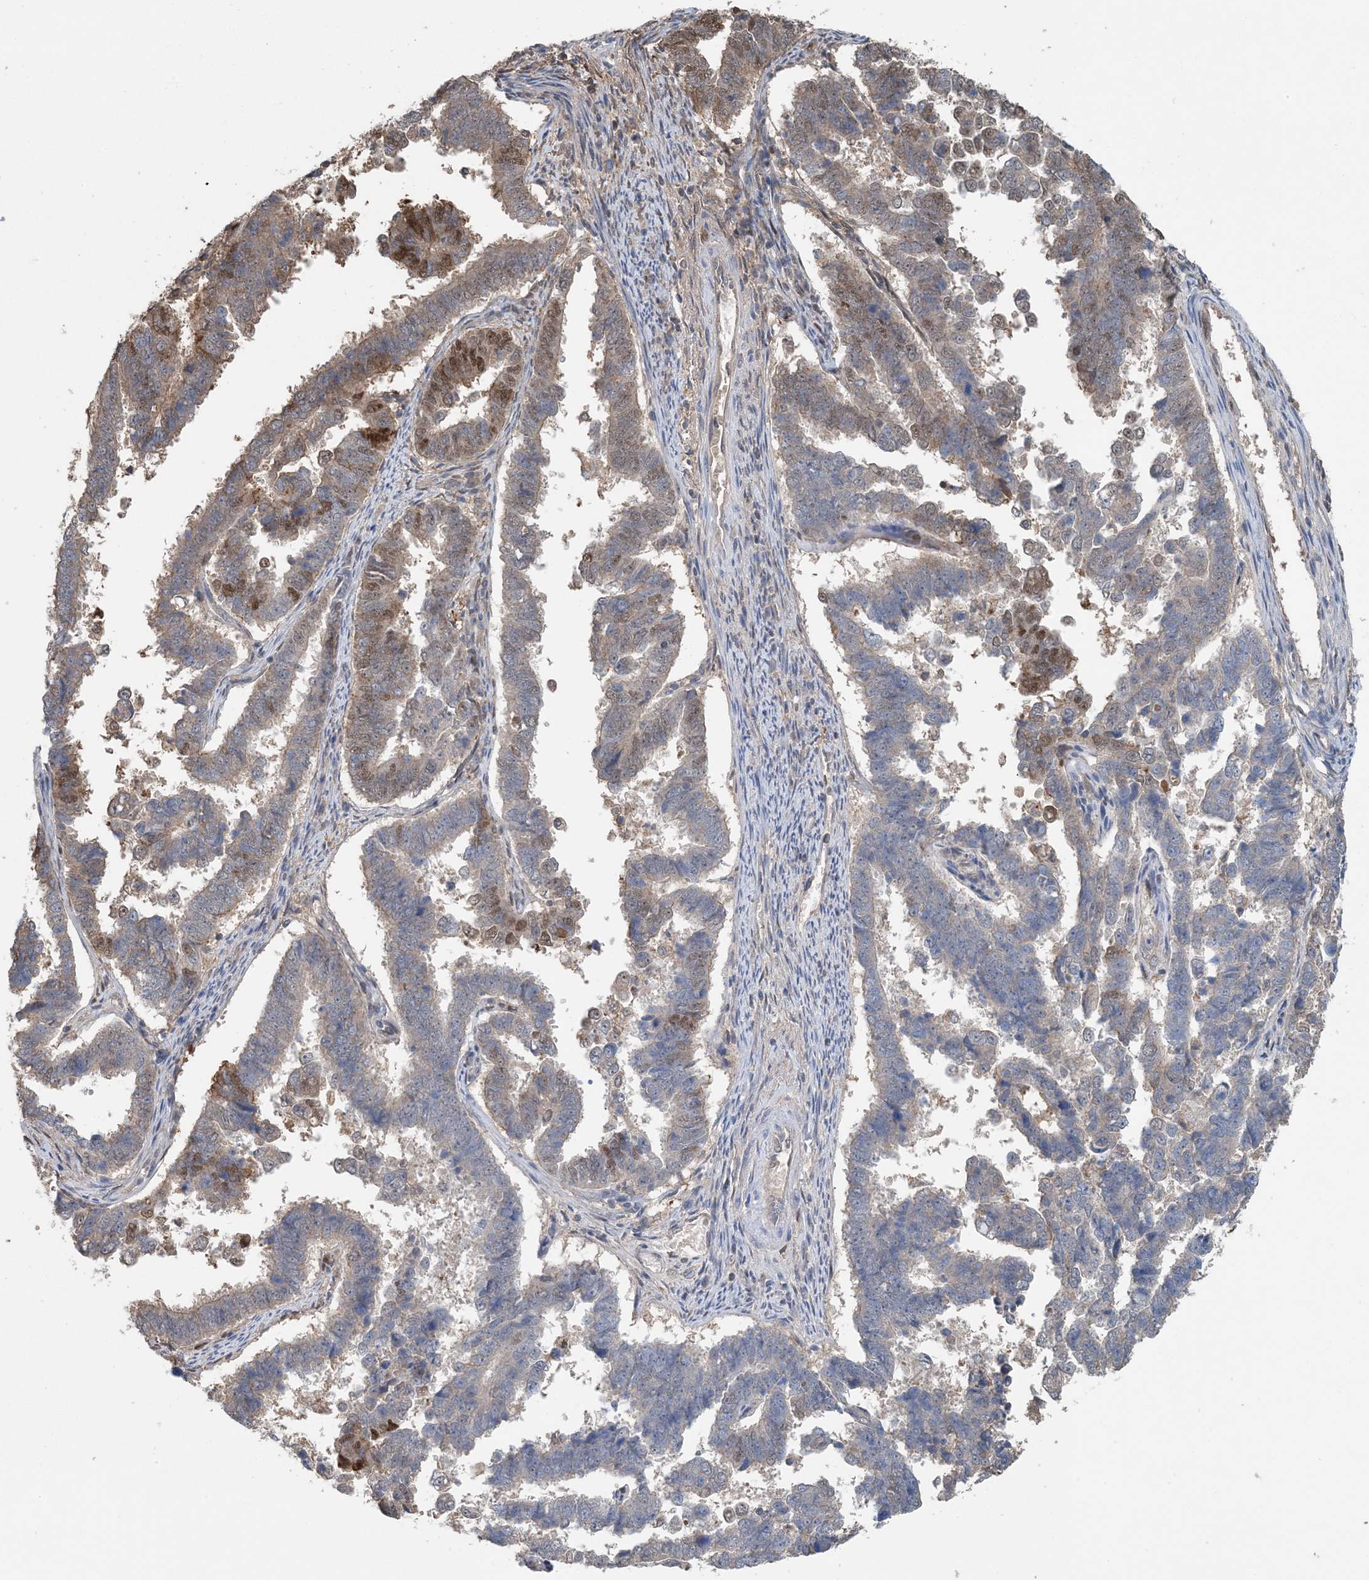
{"staining": {"intensity": "moderate", "quantity": "25%-75%", "location": "nuclear"}, "tissue": "endometrial cancer", "cell_type": "Tumor cells", "image_type": "cancer", "snomed": [{"axis": "morphology", "description": "Adenocarcinoma, NOS"}, {"axis": "topography", "description": "Endometrium"}], "caption": "Approximately 25%-75% of tumor cells in endometrial adenocarcinoma demonstrate moderate nuclear protein staining as visualized by brown immunohistochemical staining.", "gene": "HIKESHI", "patient": {"sex": "female", "age": 75}}